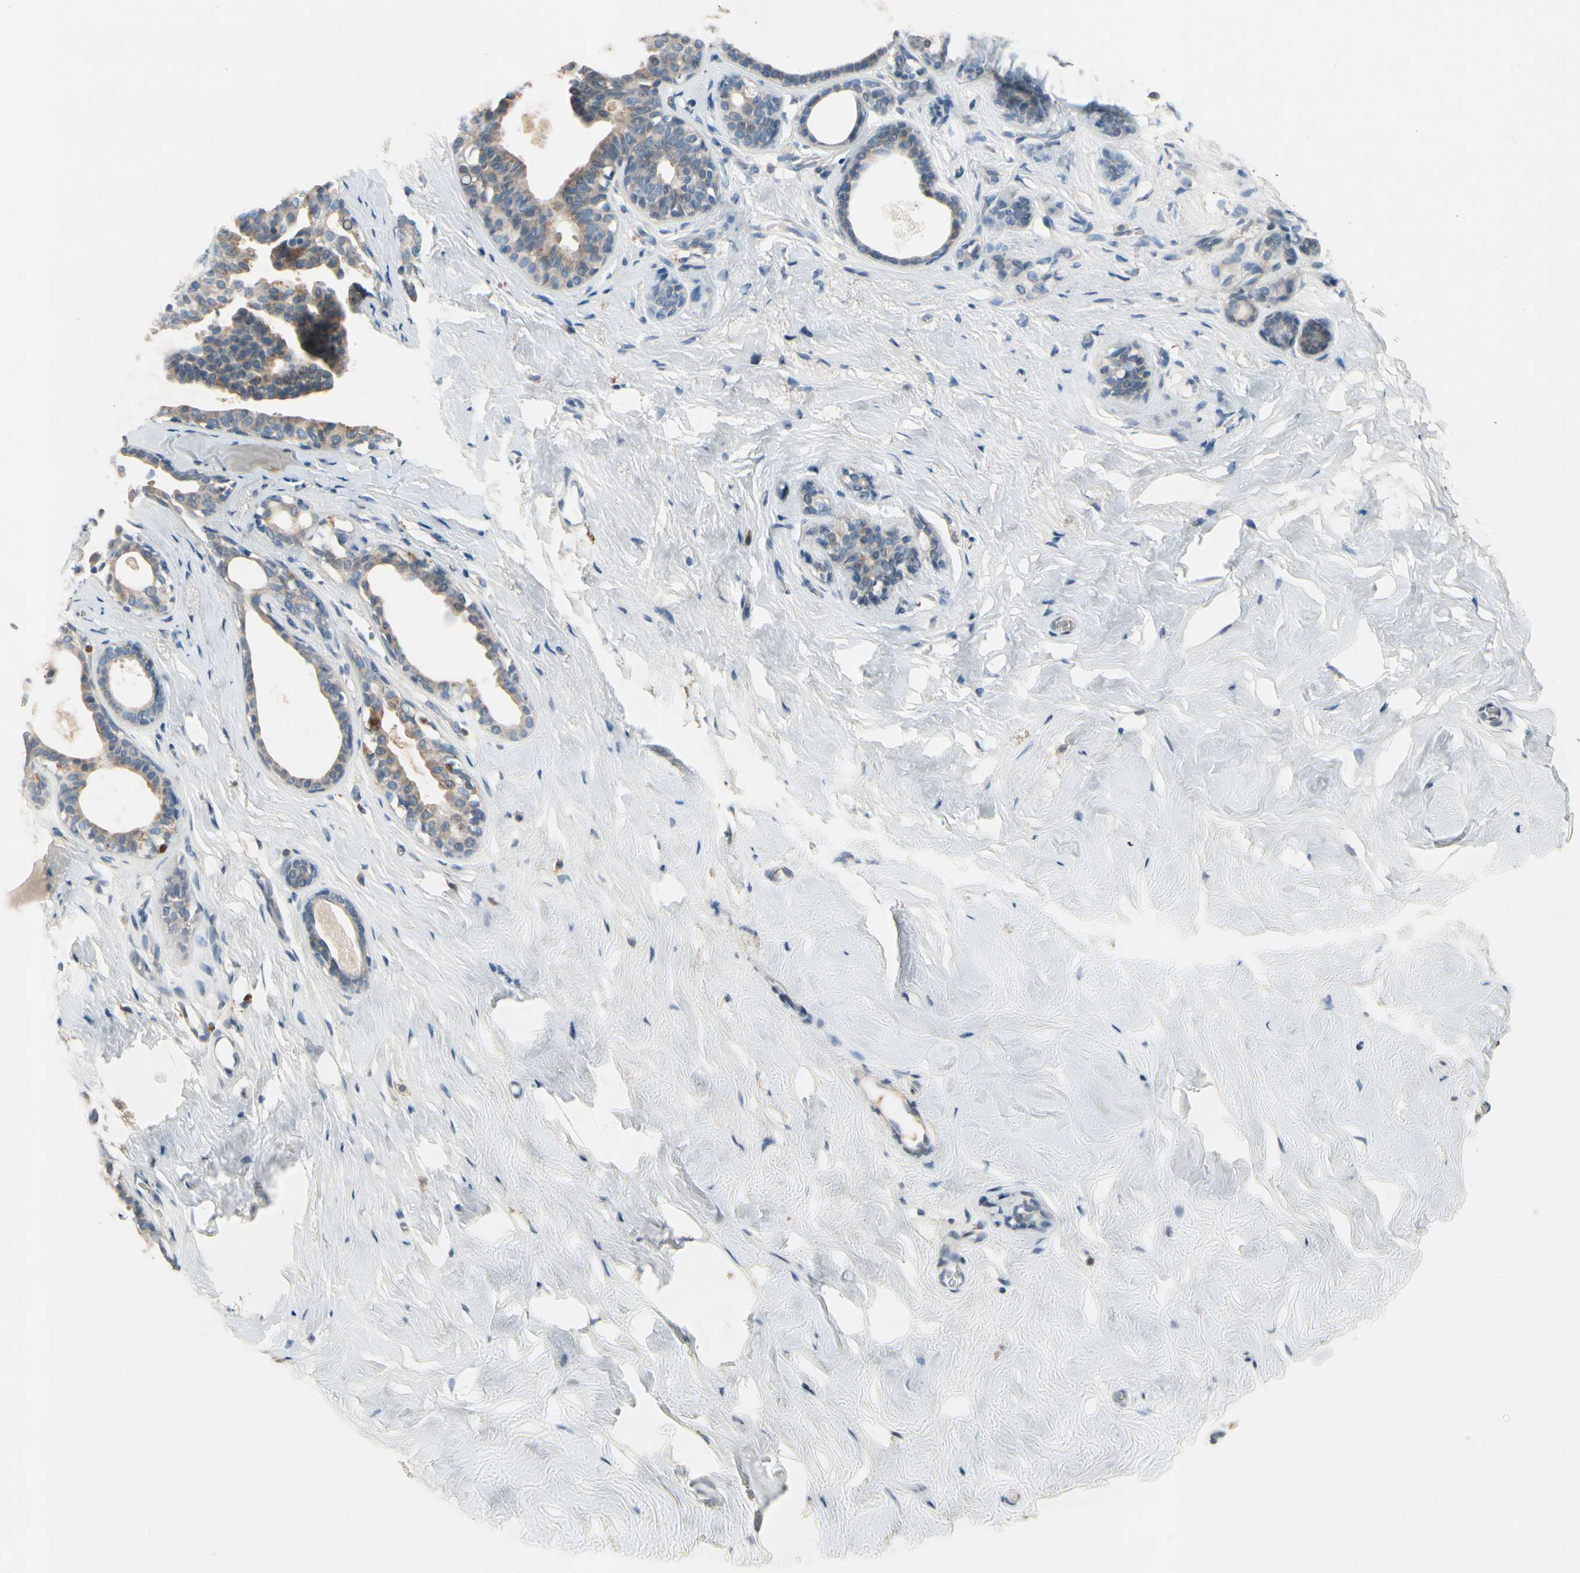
{"staining": {"intensity": "negative", "quantity": "none", "location": "none"}, "tissue": "breast", "cell_type": "Adipocytes", "image_type": "normal", "snomed": [{"axis": "morphology", "description": "Normal tissue, NOS"}, {"axis": "topography", "description": "Breast"}], "caption": "Protein analysis of benign breast exhibits no significant staining in adipocytes.", "gene": "PIP5K1B", "patient": {"sex": "female", "age": 75}}